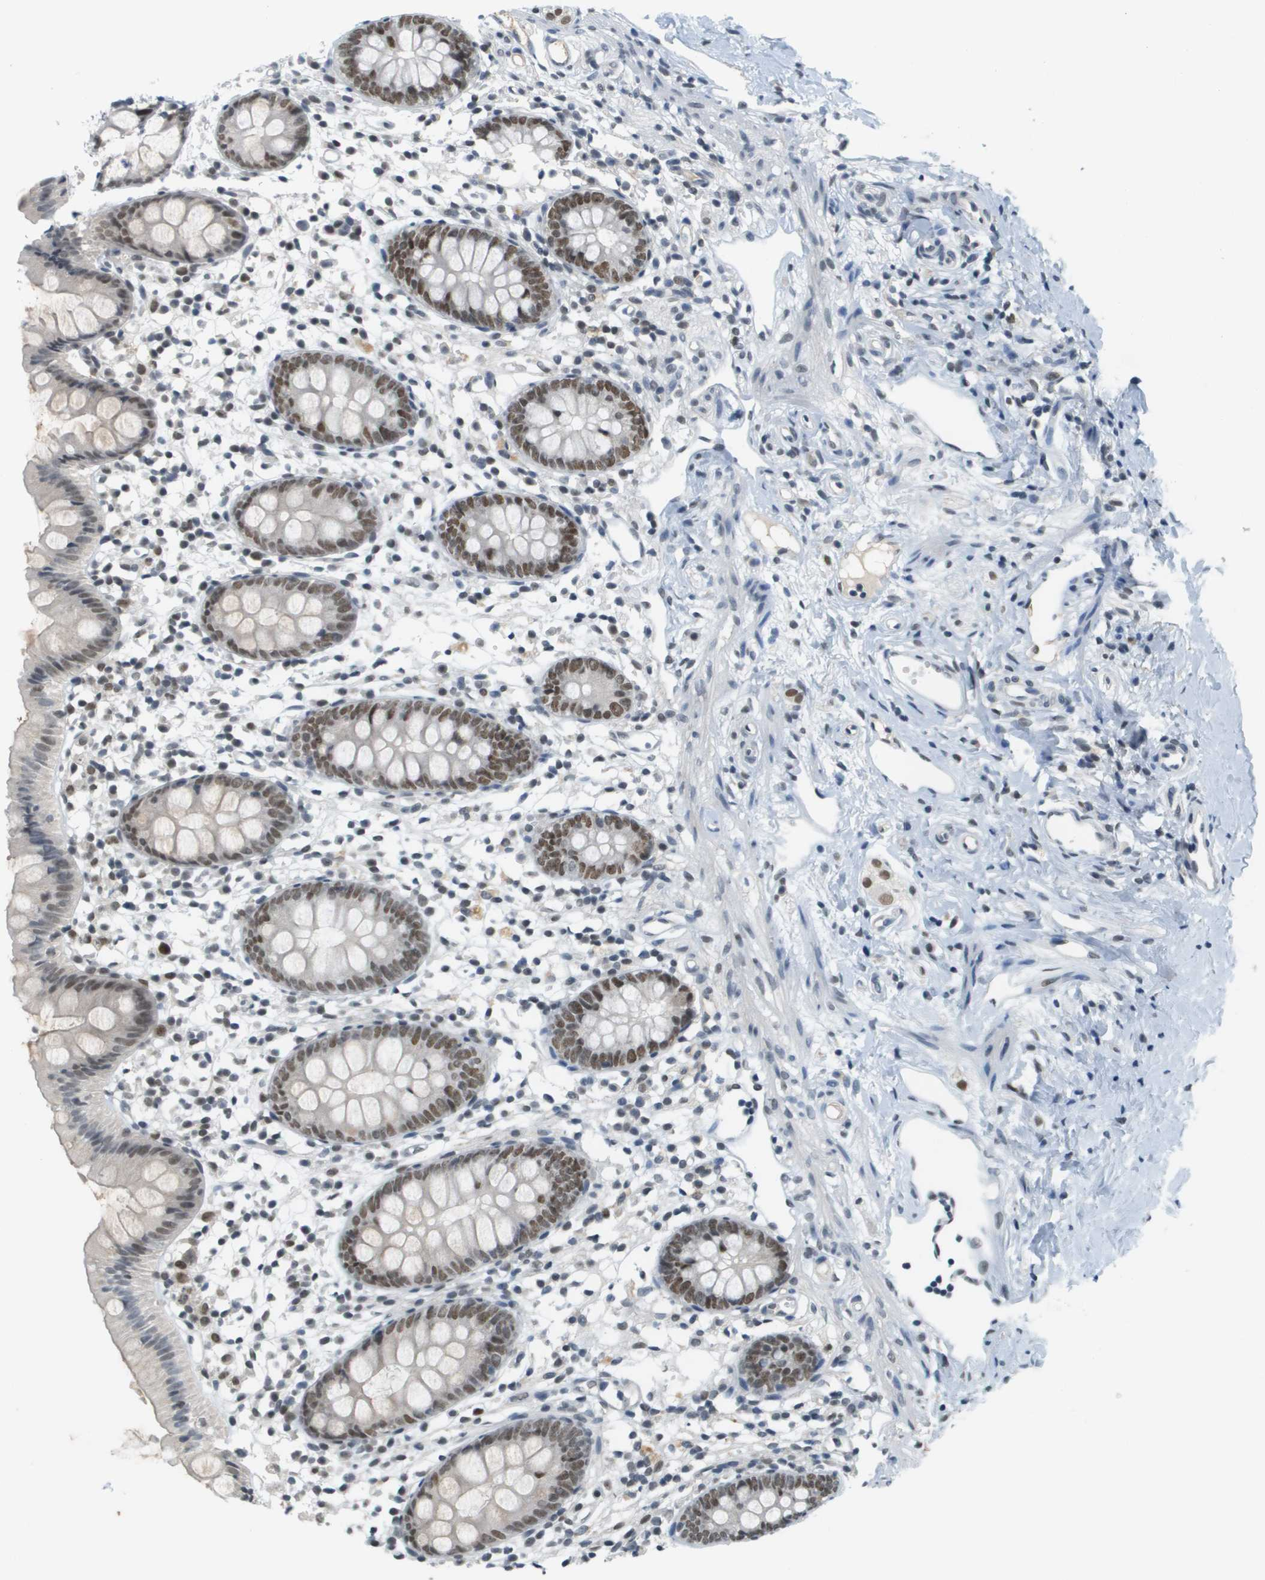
{"staining": {"intensity": "moderate", "quantity": ">75%", "location": "nuclear"}, "tissue": "appendix", "cell_type": "Glandular cells", "image_type": "normal", "snomed": [{"axis": "morphology", "description": "Normal tissue, NOS"}, {"axis": "topography", "description": "Appendix"}], "caption": "Immunohistochemistry (IHC) (DAB) staining of benign appendix displays moderate nuclear protein staining in about >75% of glandular cells.", "gene": "CBX5", "patient": {"sex": "female", "age": 20}}